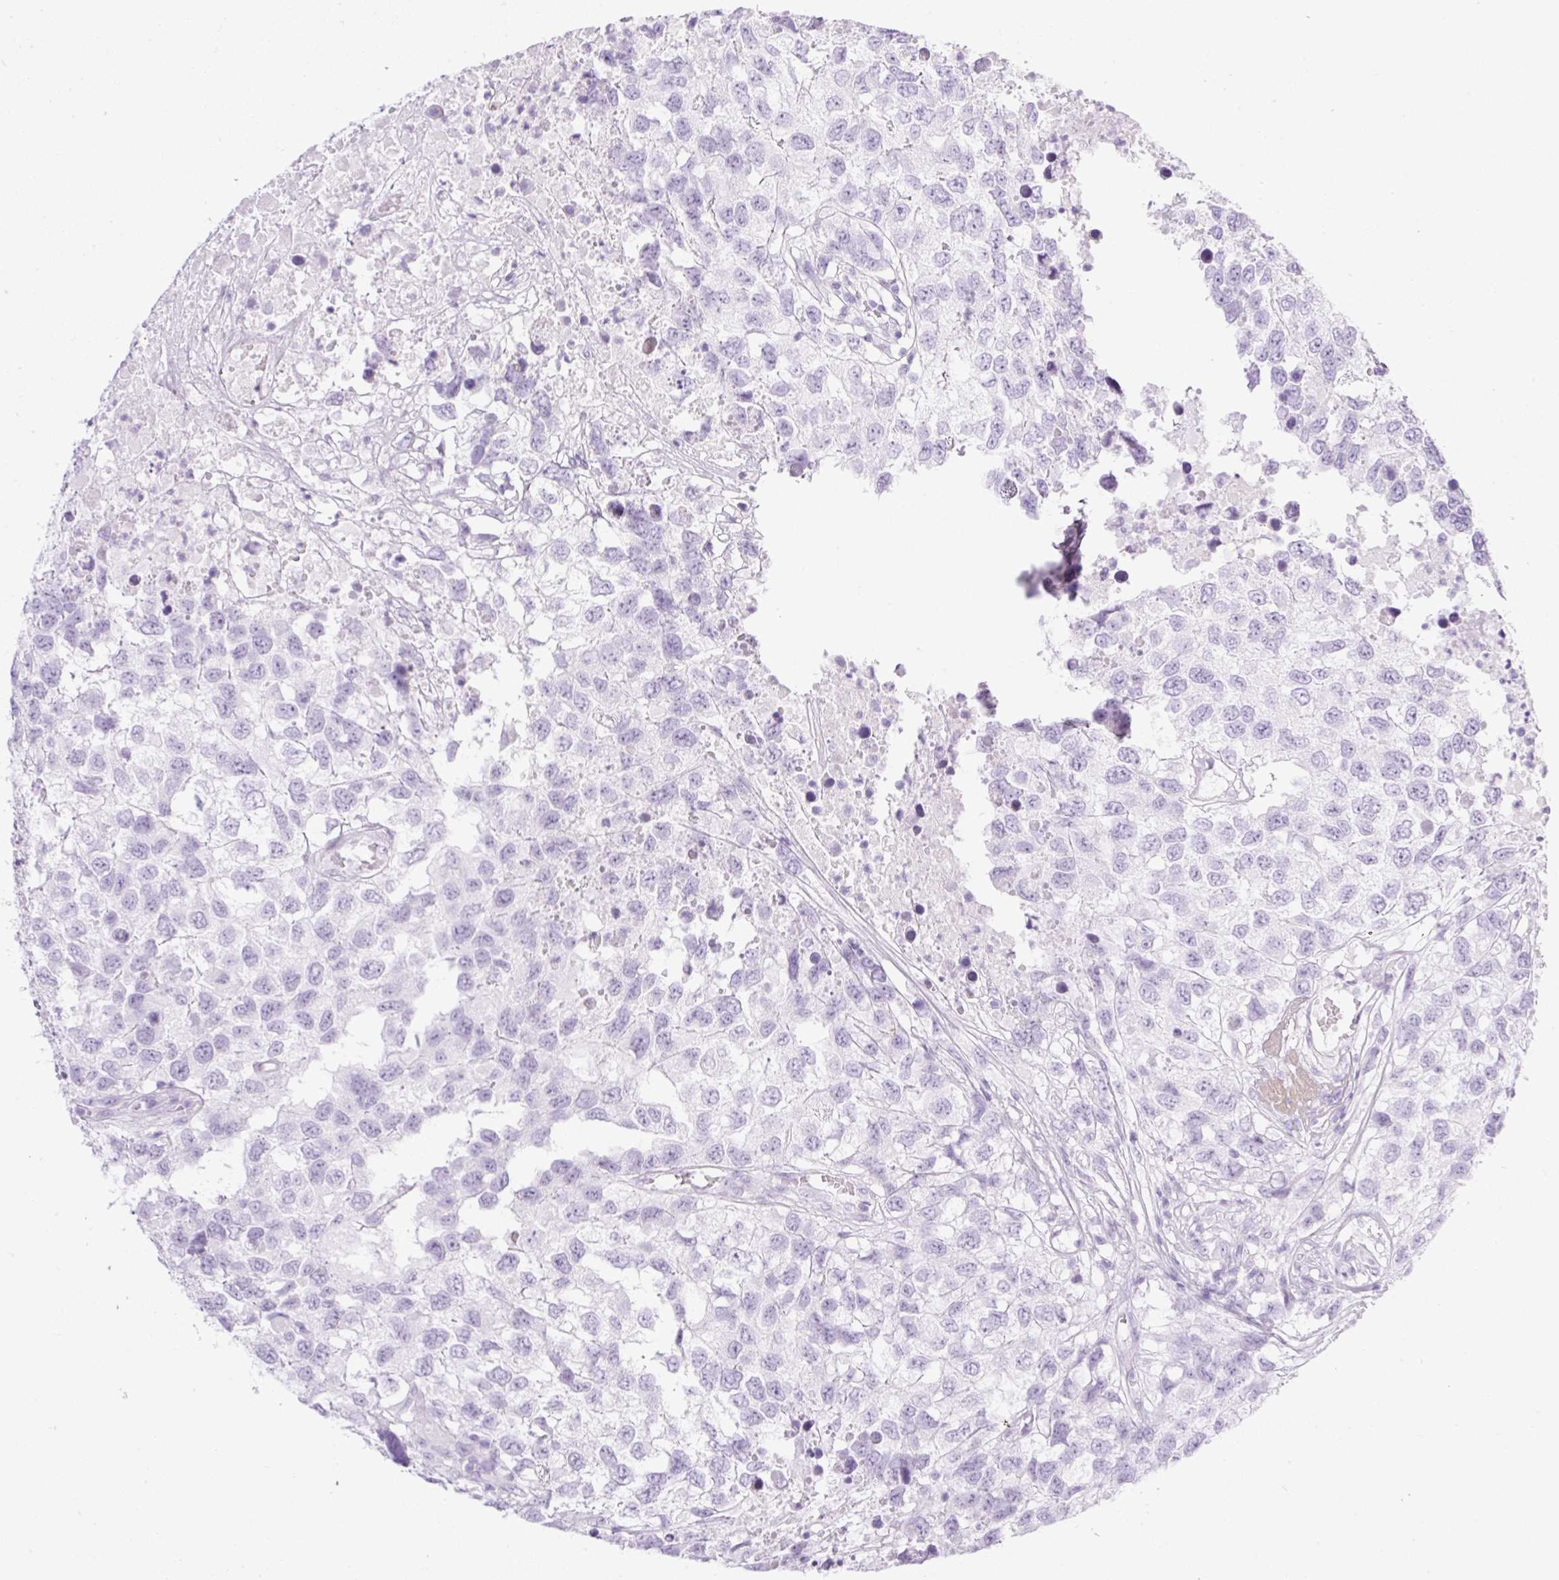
{"staining": {"intensity": "negative", "quantity": "none", "location": "none"}, "tissue": "testis cancer", "cell_type": "Tumor cells", "image_type": "cancer", "snomed": [{"axis": "morphology", "description": "Carcinoma, Embryonal, NOS"}, {"axis": "topography", "description": "Testis"}], "caption": "Testis cancer (embryonal carcinoma) was stained to show a protein in brown. There is no significant expression in tumor cells. (Brightfield microscopy of DAB (3,3'-diaminobenzidine) immunohistochemistry at high magnification).", "gene": "SPRR4", "patient": {"sex": "male", "age": 83}}